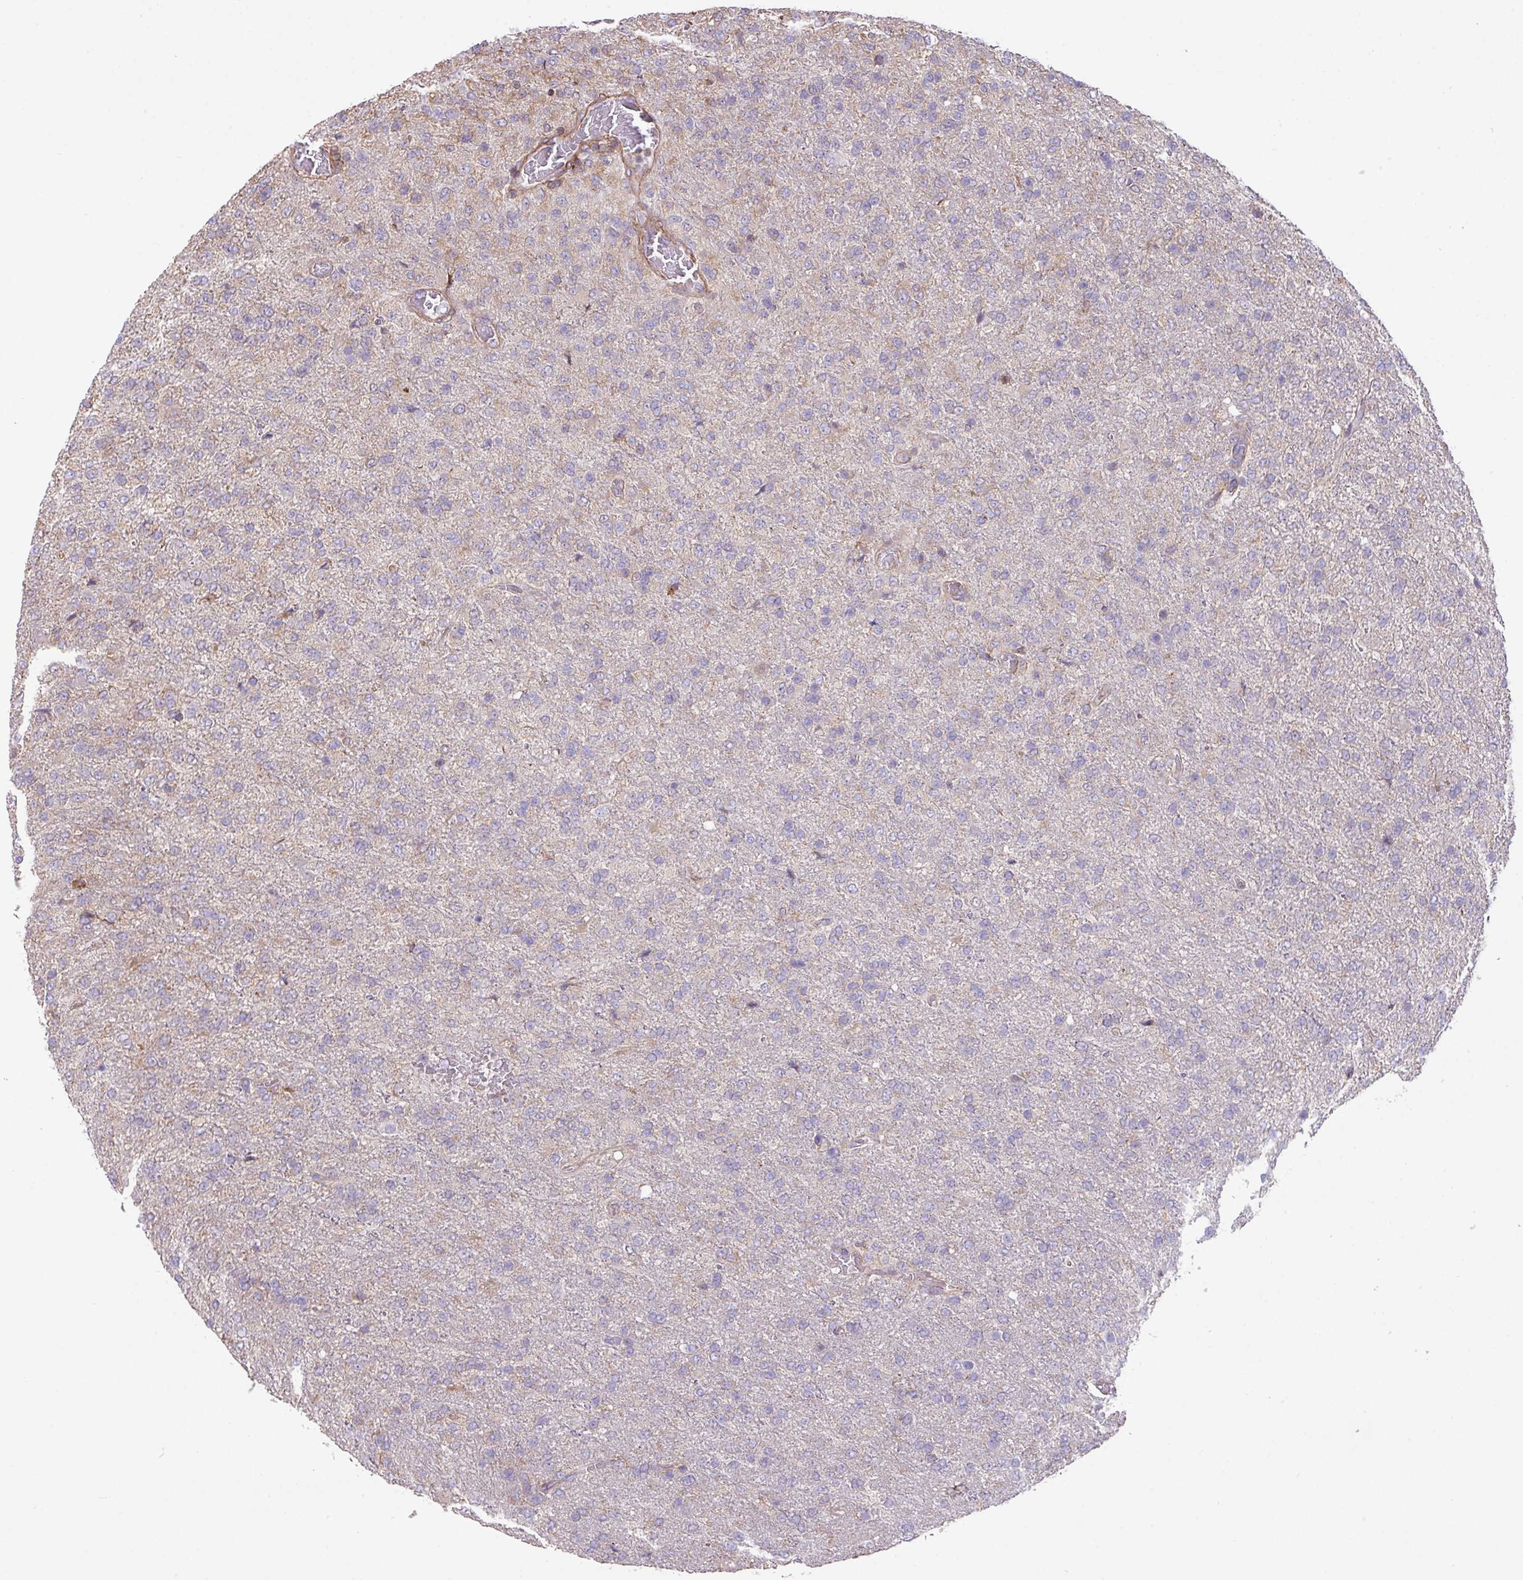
{"staining": {"intensity": "negative", "quantity": "none", "location": "none"}, "tissue": "glioma", "cell_type": "Tumor cells", "image_type": "cancer", "snomed": [{"axis": "morphology", "description": "Glioma, malignant, High grade"}, {"axis": "topography", "description": "Brain"}], "caption": "A photomicrograph of human glioma is negative for staining in tumor cells. (Brightfield microscopy of DAB (3,3'-diaminobenzidine) IHC at high magnification).", "gene": "LRRC41", "patient": {"sex": "female", "age": 74}}